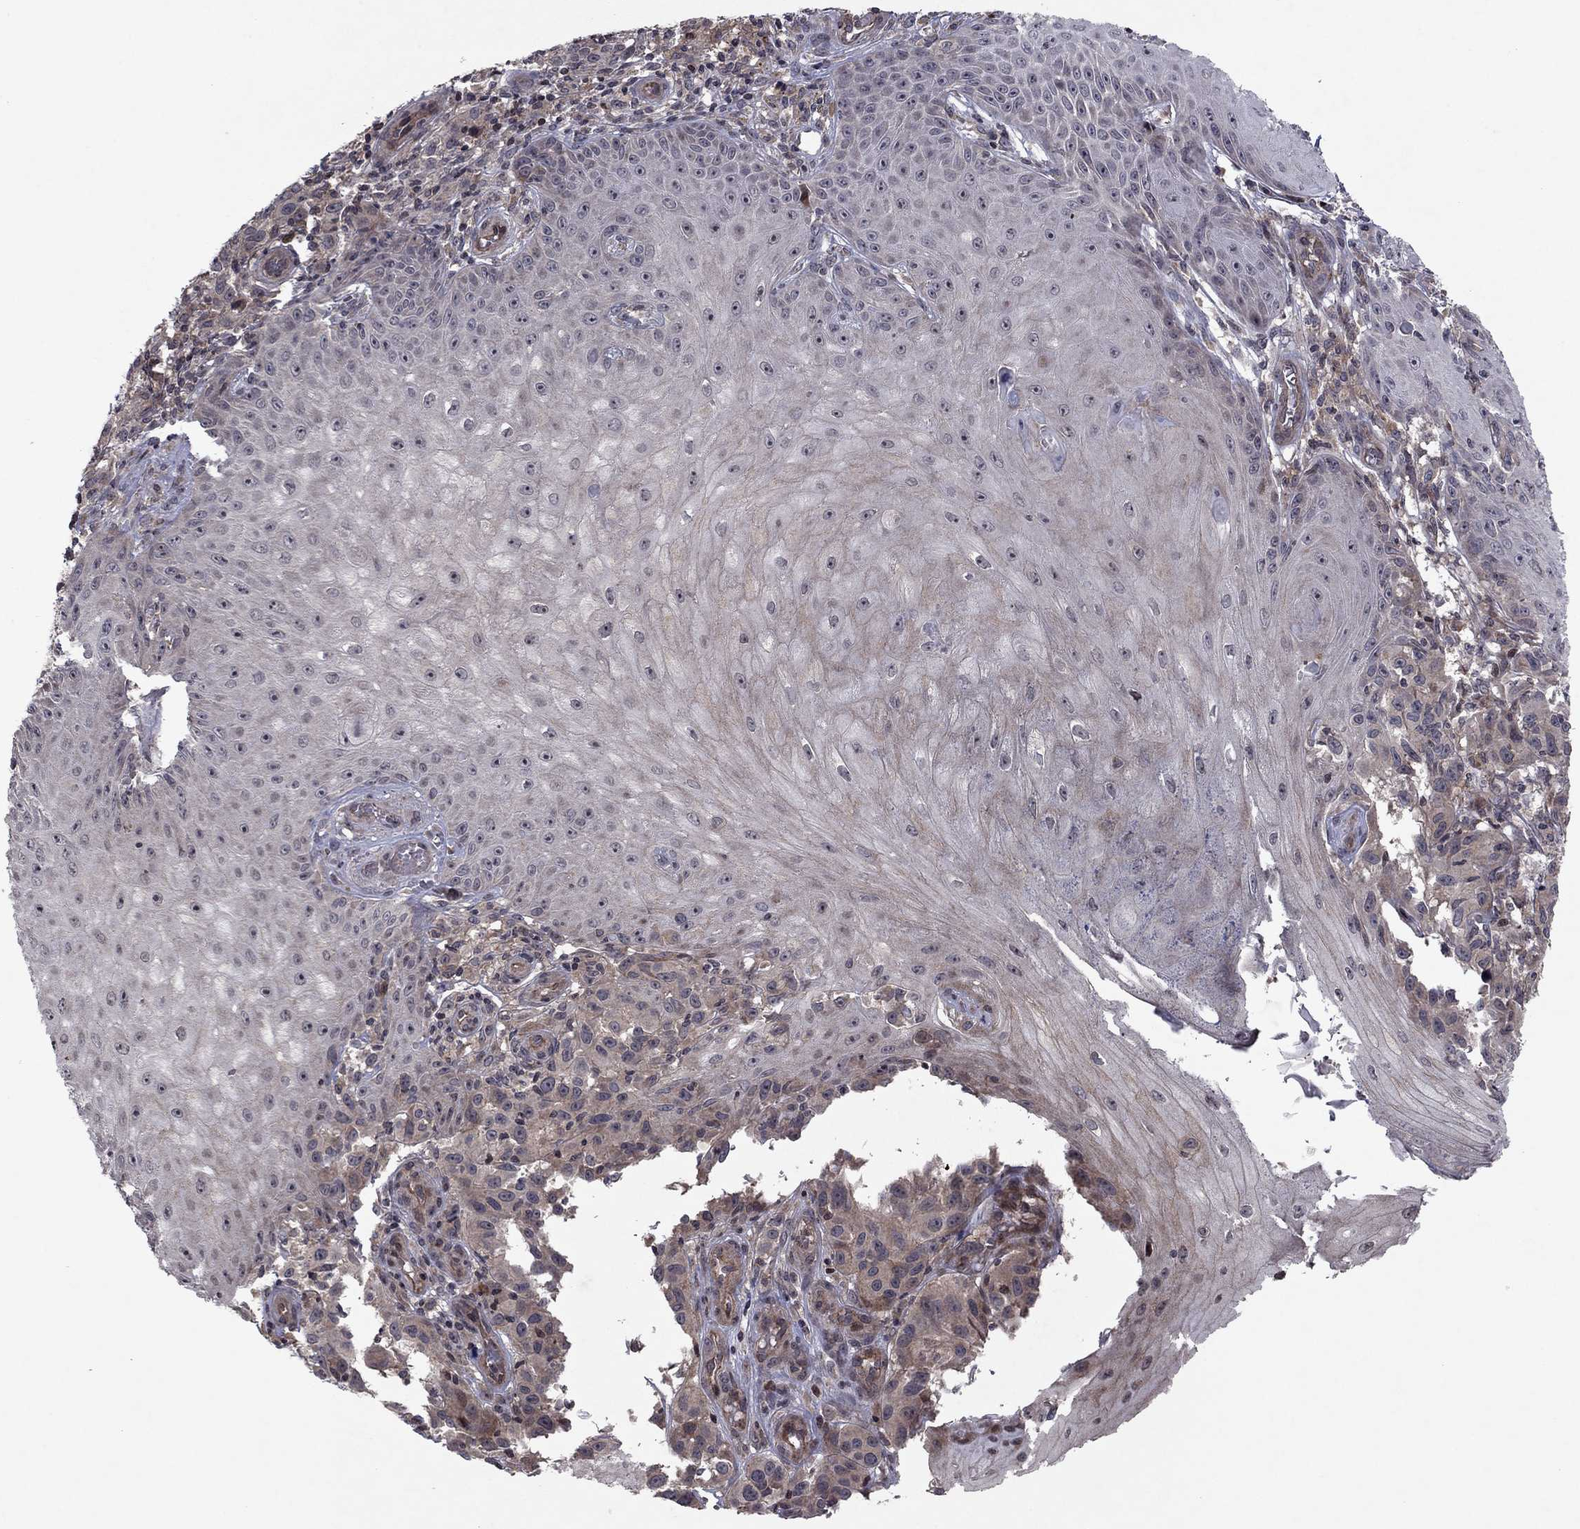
{"staining": {"intensity": "weak", "quantity": "<25%", "location": "cytoplasmic/membranous"}, "tissue": "melanoma", "cell_type": "Tumor cells", "image_type": "cancer", "snomed": [{"axis": "morphology", "description": "Malignant melanoma, NOS"}, {"axis": "topography", "description": "Skin"}], "caption": "An image of melanoma stained for a protein shows no brown staining in tumor cells.", "gene": "SORBS1", "patient": {"sex": "female", "age": 53}}